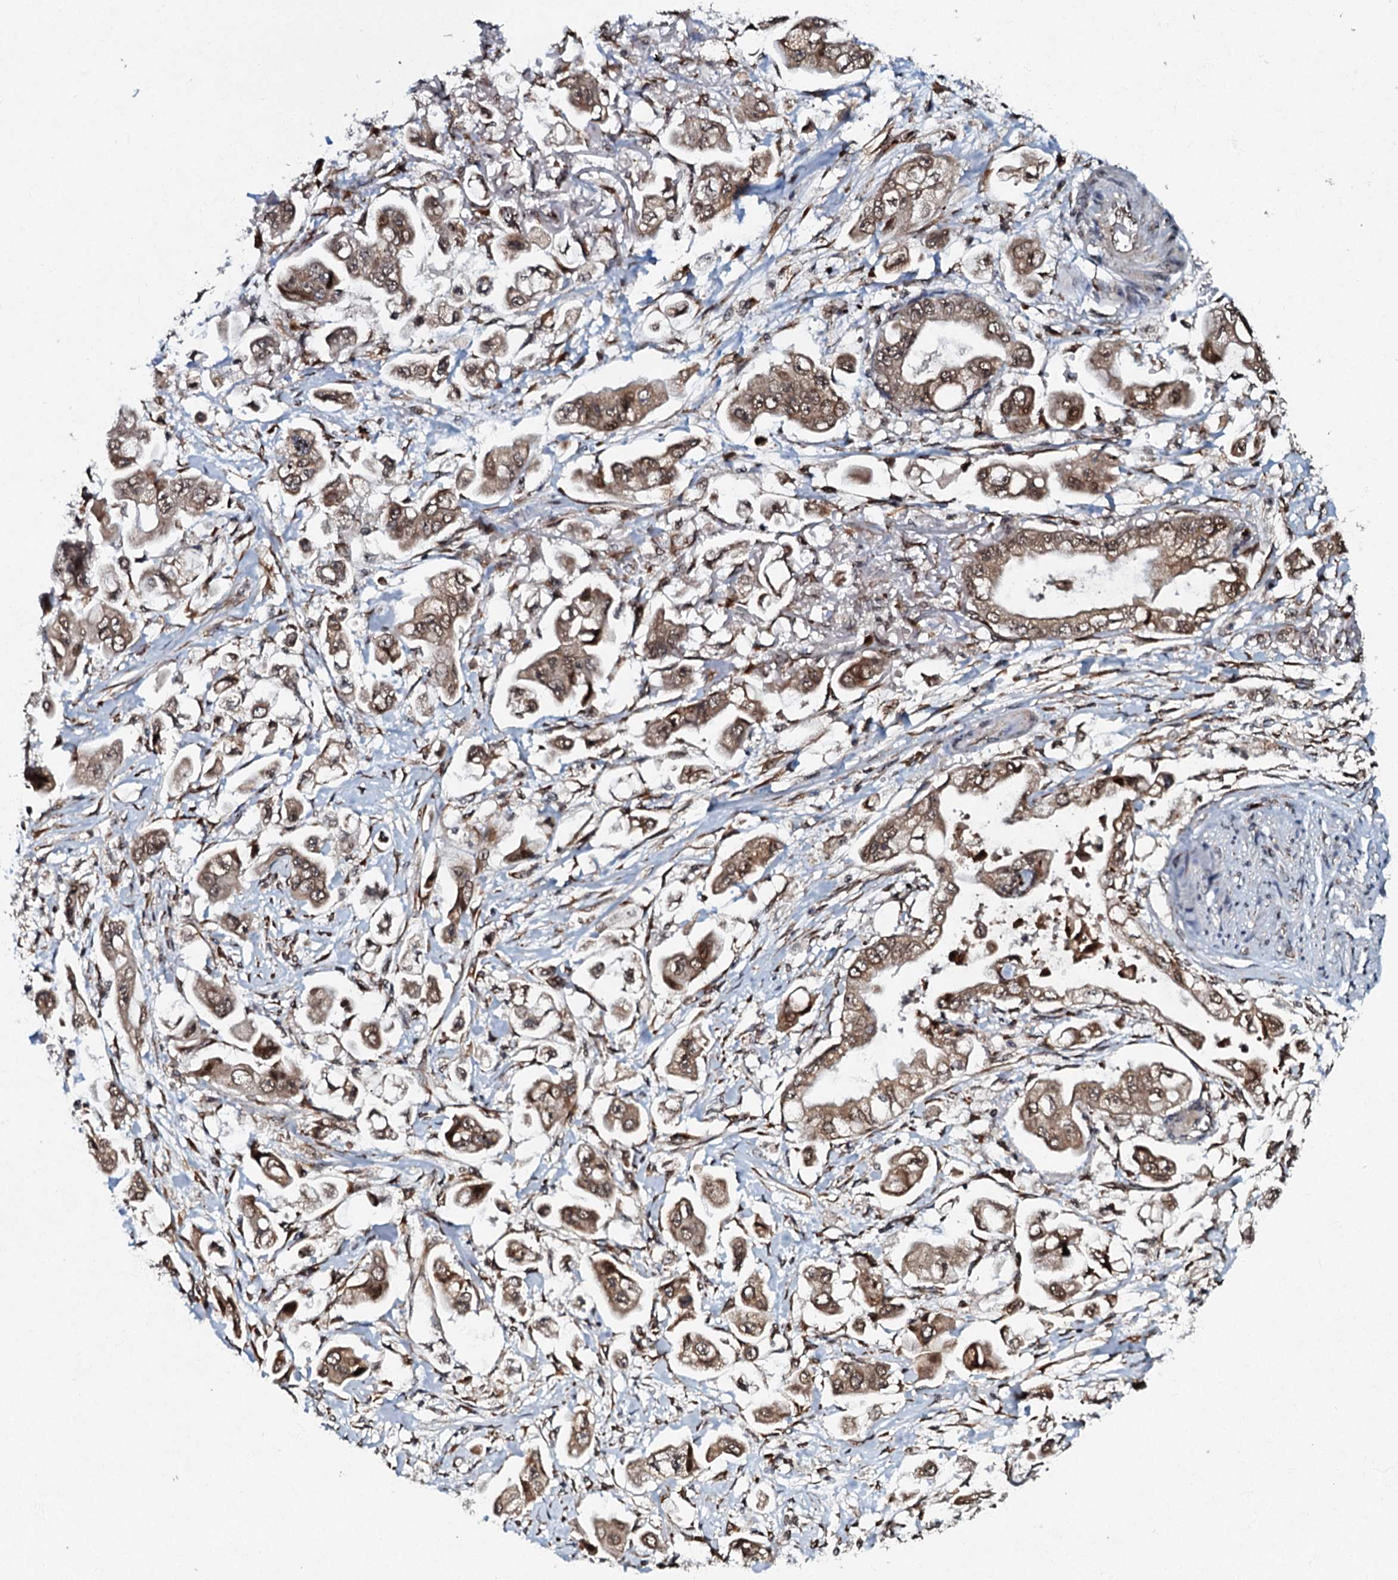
{"staining": {"intensity": "moderate", "quantity": ">75%", "location": "cytoplasmic/membranous,nuclear"}, "tissue": "stomach cancer", "cell_type": "Tumor cells", "image_type": "cancer", "snomed": [{"axis": "morphology", "description": "Adenocarcinoma, NOS"}, {"axis": "topography", "description": "Stomach"}], "caption": "High-power microscopy captured an immunohistochemistry micrograph of stomach cancer (adenocarcinoma), revealing moderate cytoplasmic/membranous and nuclear staining in about >75% of tumor cells.", "gene": "C18orf32", "patient": {"sex": "male", "age": 62}}